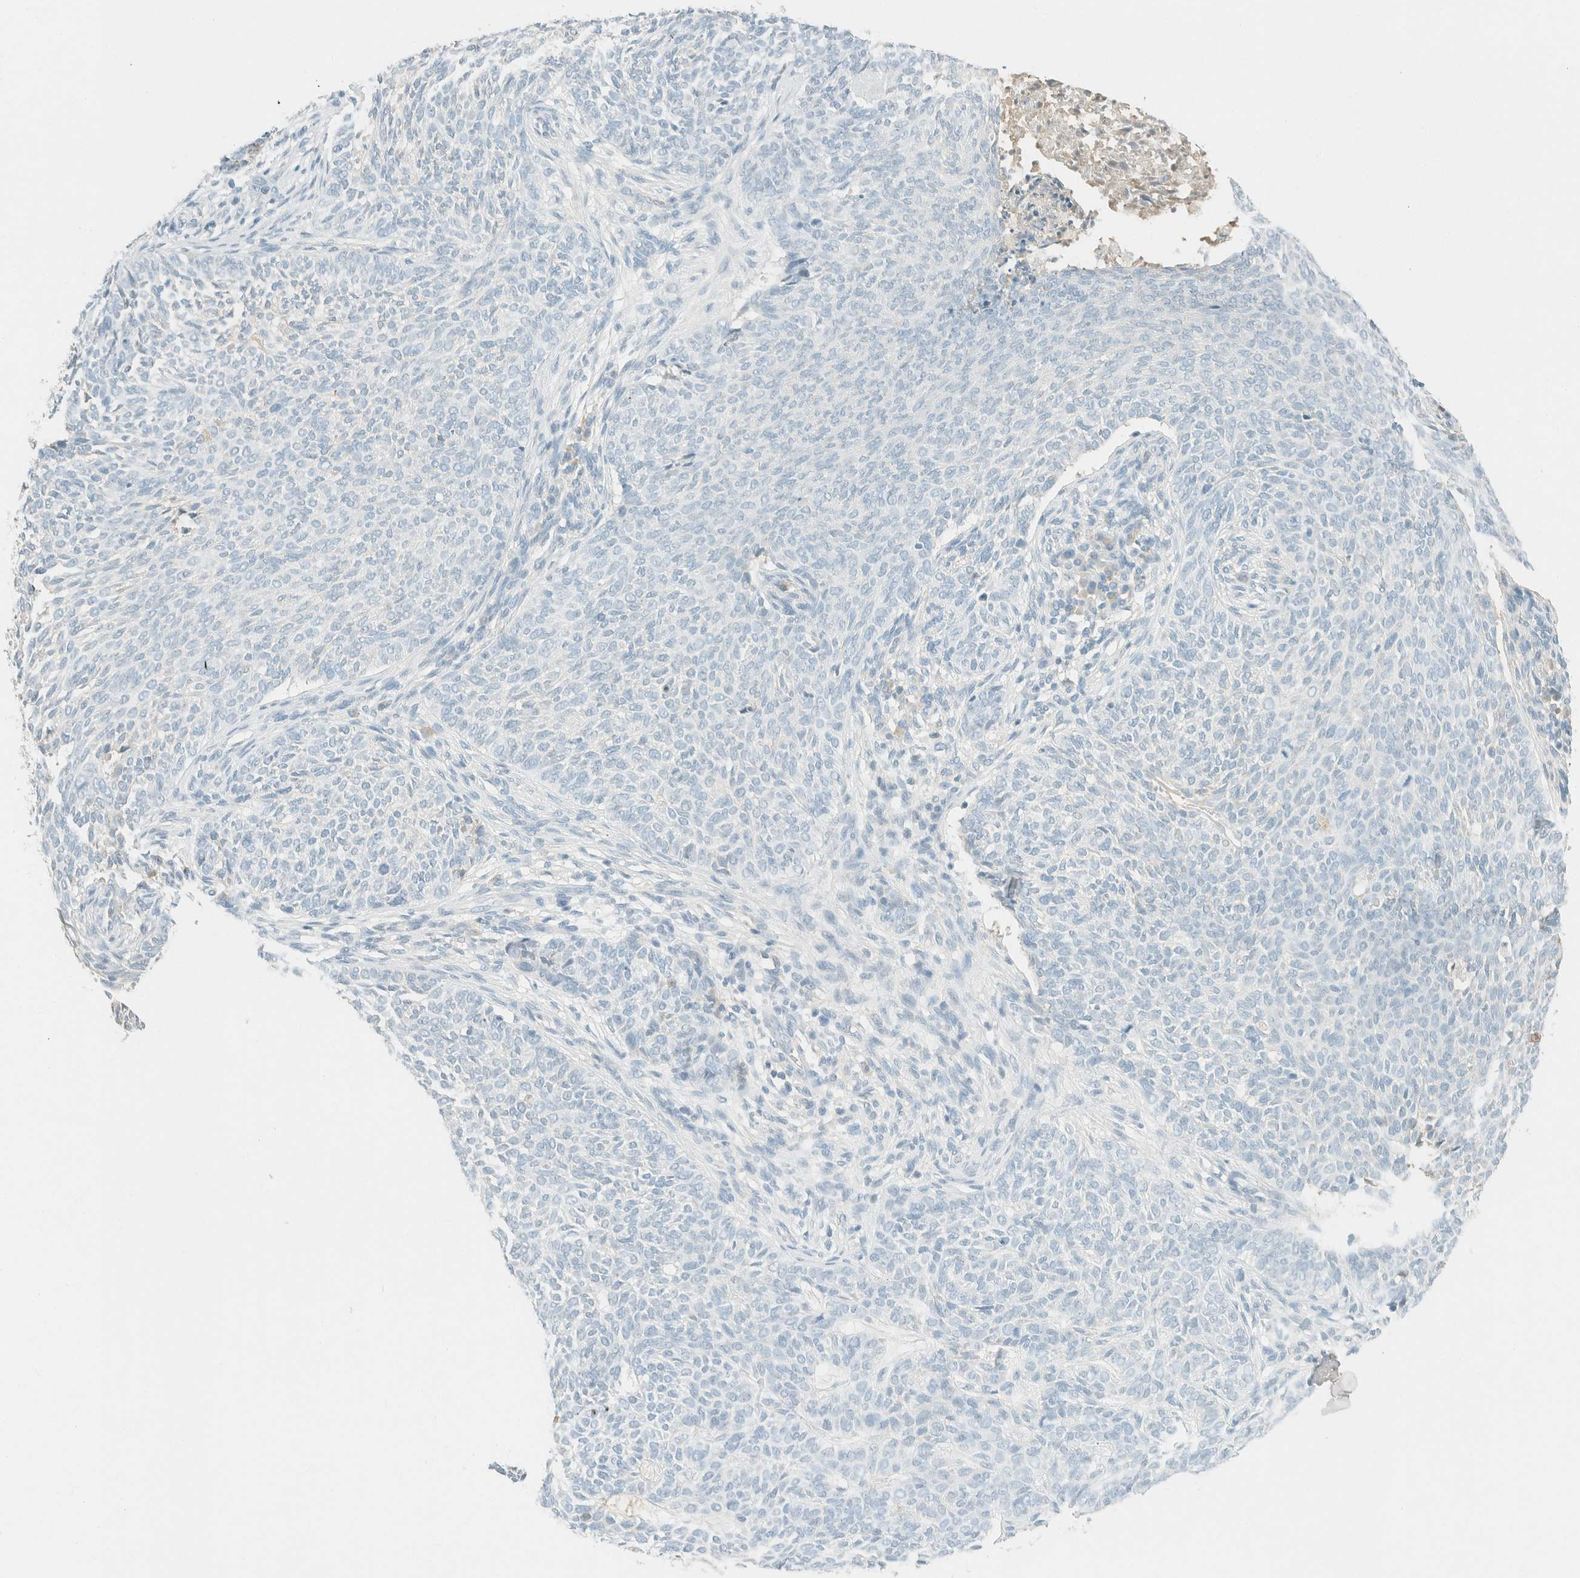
{"staining": {"intensity": "negative", "quantity": "none", "location": "none"}, "tissue": "skin cancer", "cell_type": "Tumor cells", "image_type": "cancer", "snomed": [{"axis": "morphology", "description": "Basal cell carcinoma"}, {"axis": "topography", "description": "Skin"}], "caption": "Immunohistochemical staining of human basal cell carcinoma (skin) reveals no significant positivity in tumor cells.", "gene": "GPA33", "patient": {"sex": "male", "age": 87}}